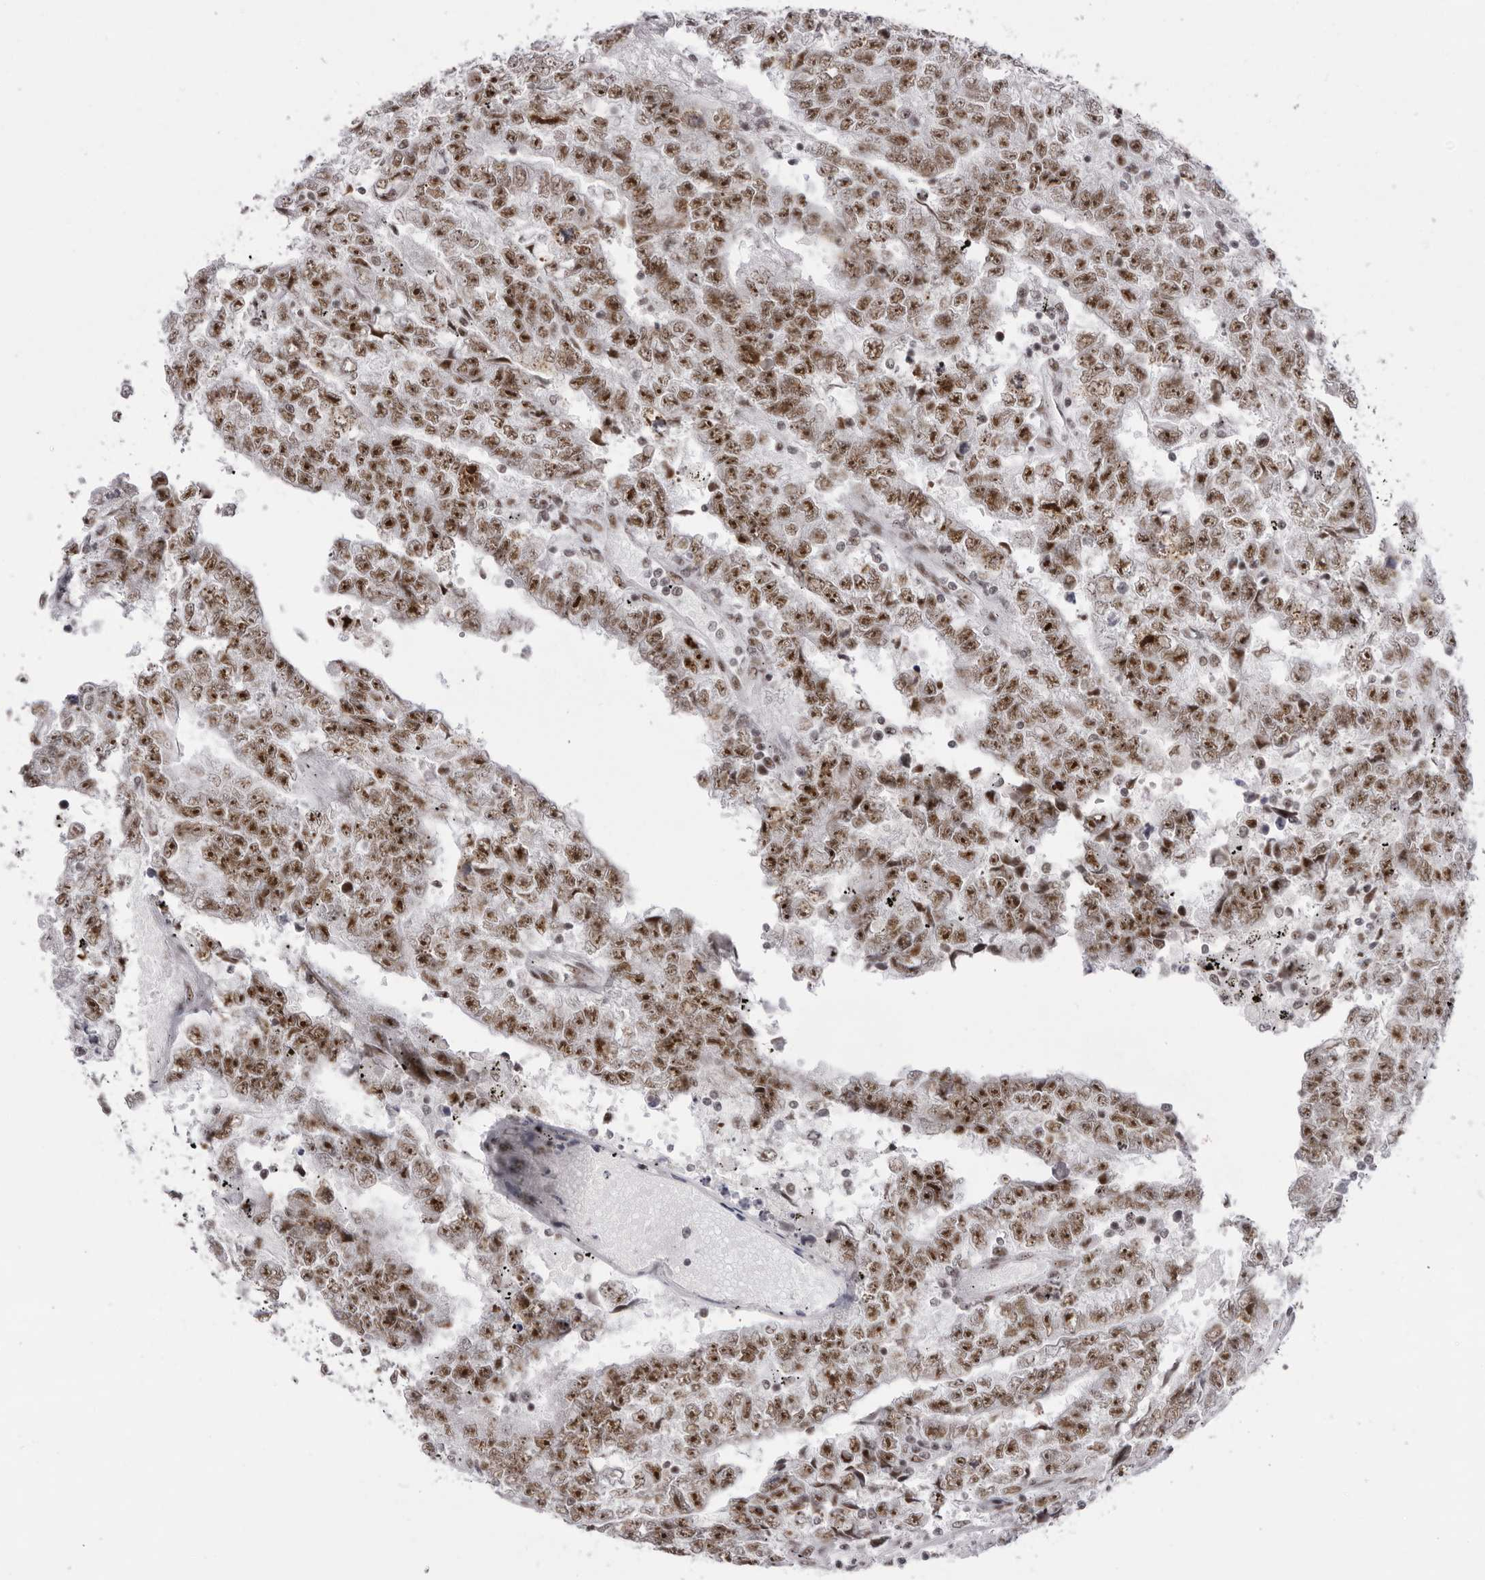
{"staining": {"intensity": "strong", "quantity": ">75%", "location": "nuclear"}, "tissue": "testis cancer", "cell_type": "Tumor cells", "image_type": "cancer", "snomed": [{"axis": "morphology", "description": "Carcinoma, Embryonal, NOS"}, {"axis": "topography", "description": "Testis"}], "caption": "Testis cancer stained for a protein (brown) shows strong nuclear positive staining in about >75% of tumor cells.", "gene": "DHX9", "patient": {"sex": "male", "age": 25}}